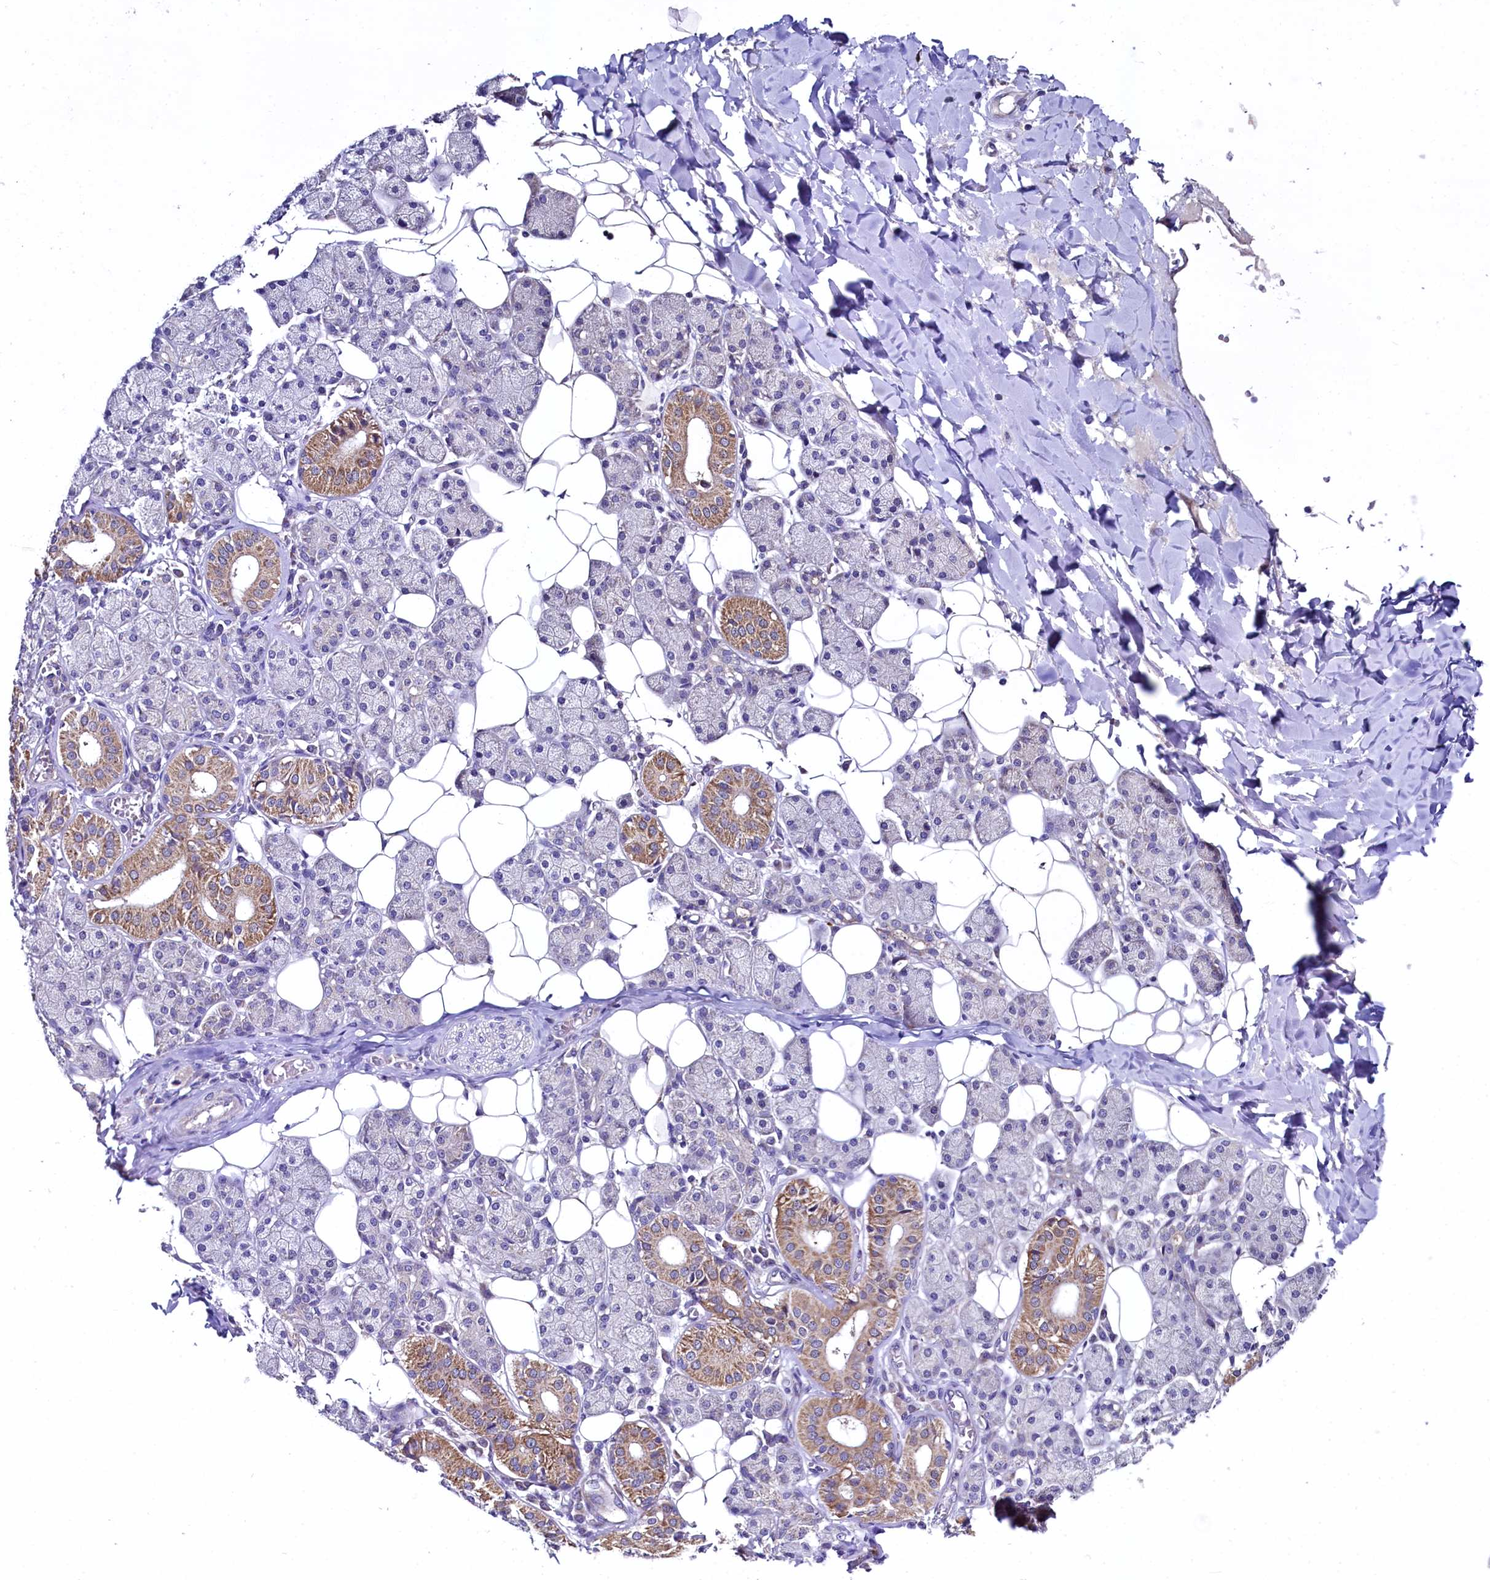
{"staining": {"intensity": "moderate", "quantity": "<25%", "location": "cytoplasmic/membranous"}, "tissue": "salivary gland", "cell_type": "Glandular cells", "image_type": "normal", "snomed": [{"axis": "morphology", "description": "Normal tissue, NOS"}, {"axis": "topography", "description": "Salivary gland"}], "caption": "DAB immunohistochemical staining of unremarkable salivary gland displays moderate cytoplasmic/membranous protein staining in about <25% of glandular cells.", "gene": "MRPL57", "patient": {"sex": "female", "age": 33}}